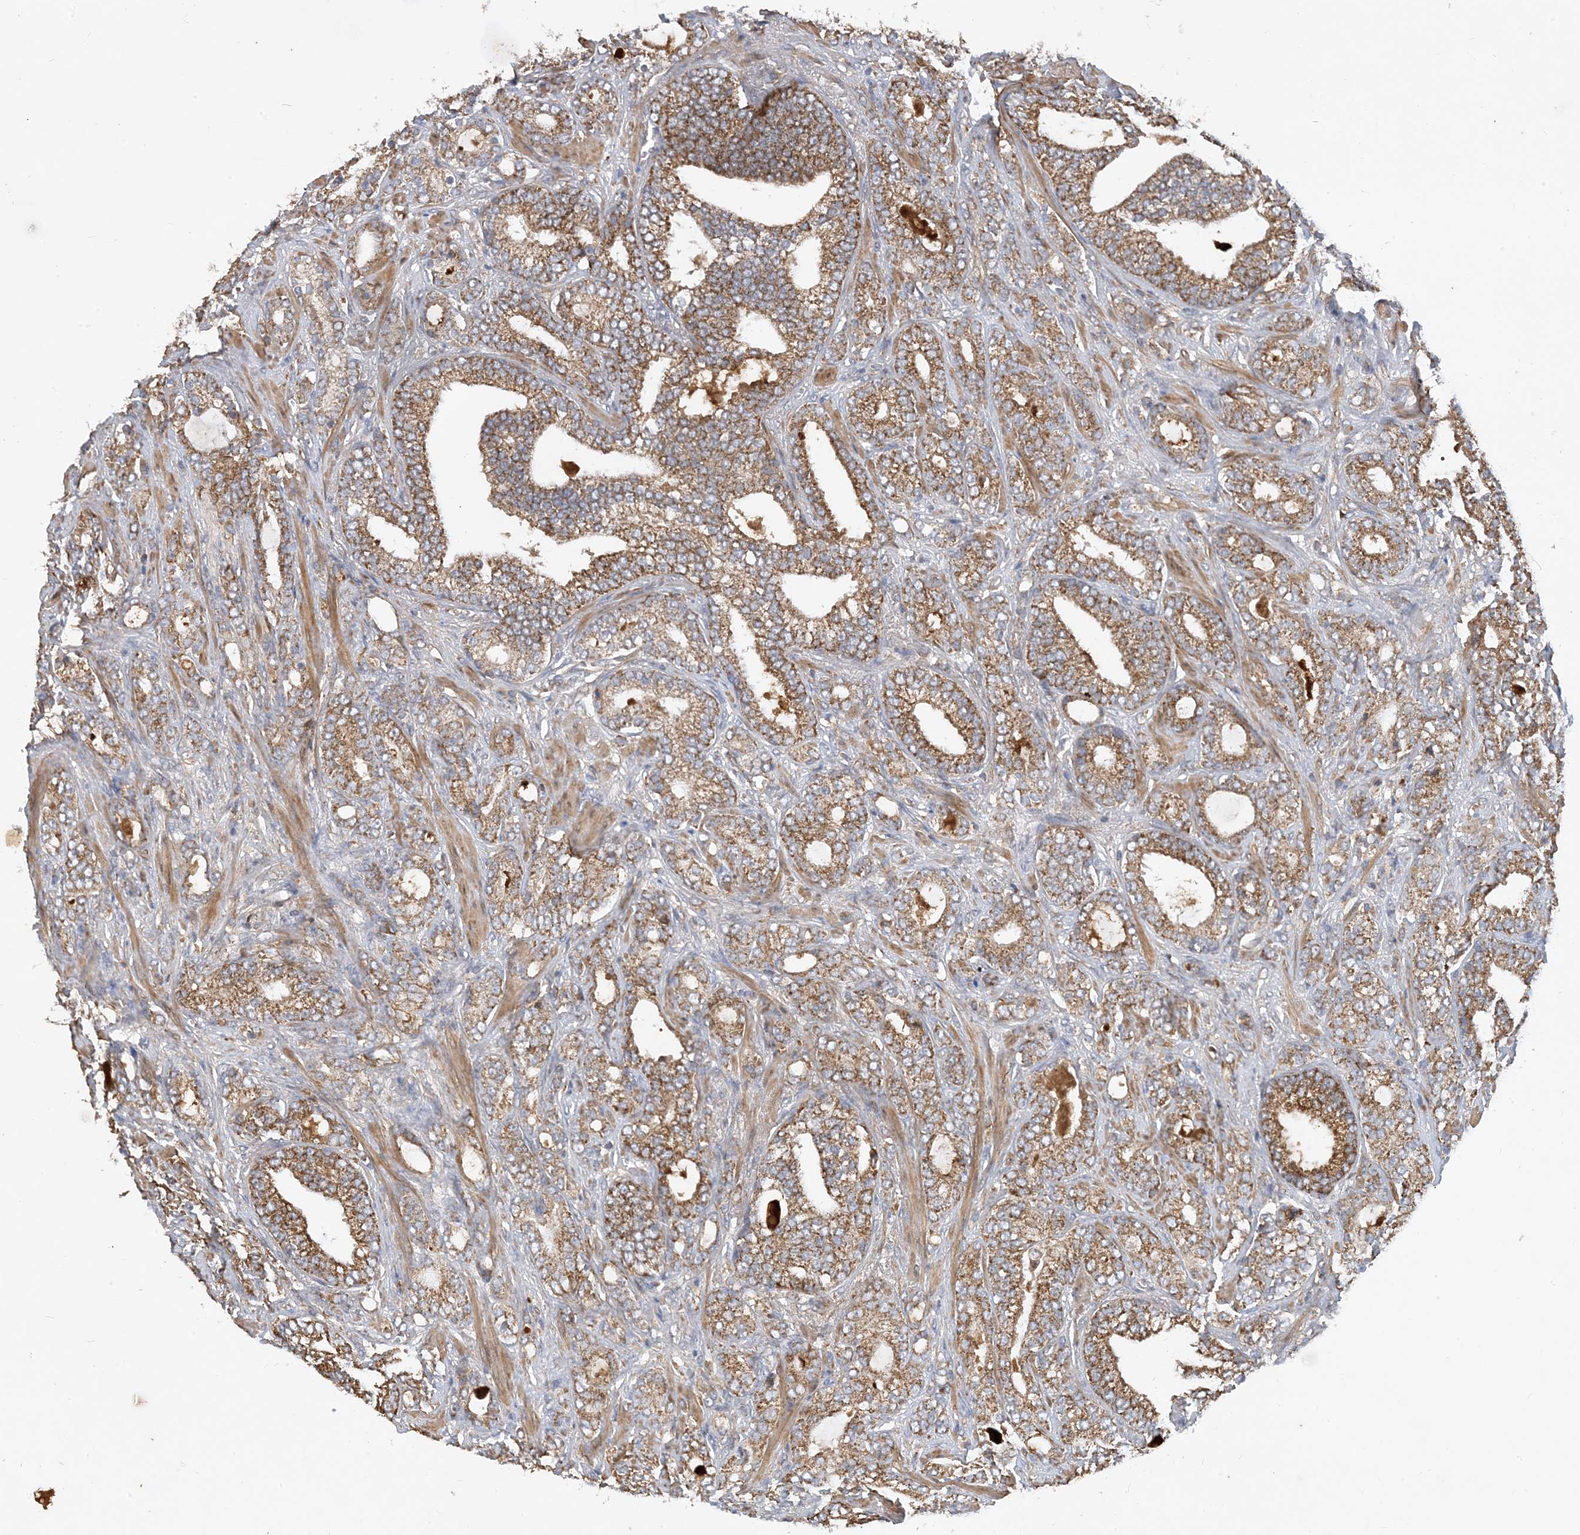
{"staining": {"intensity": "moderate", "quantity": ">75%", "location": "cytoplasmic/membranous"}, "tissue": "prostate cancer", "cell_type": "Tumor cells", "image_type": "cancer", "snomed": [{"axis": "morphology", "description": "Adenocarcinoma, High grade"}, {"axis": "topography", "description": "Prostate and seminal vesicle, NOS"}], "caption": "Immunohistochemical staining of human prostate cancer (adenocarcinoma (high-grade)) reveals moderate cytoplasmic/membranous protein staining in approximately >75% of tumor cells.", "gene": "STK19", "patient": {"sex": "male", "age": 67}}